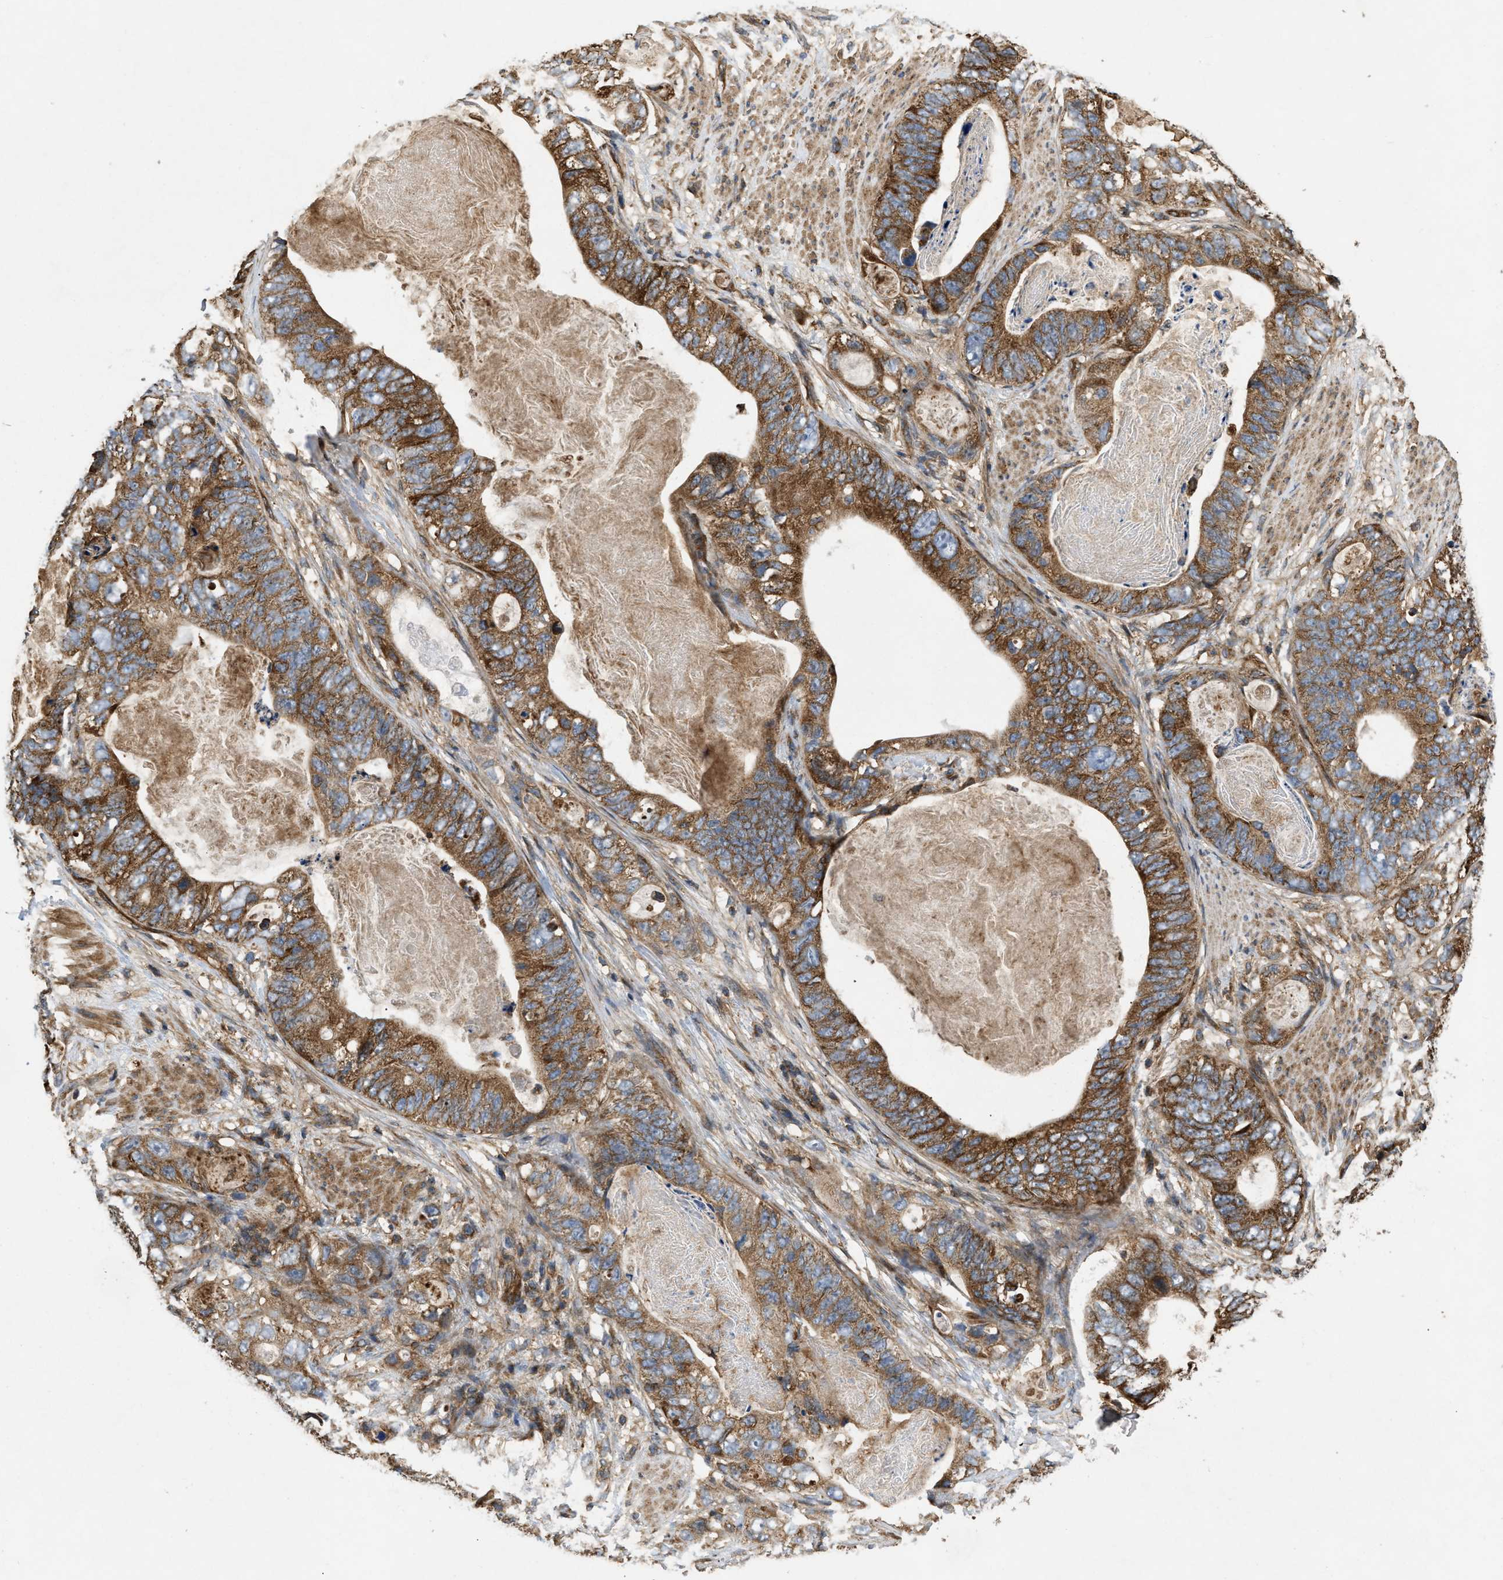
{"staining": {"intensity": "strong", "quantity": ">75%", "location": "cytoplasmic/membranous"}, "tissue": "stomach cancer", "cell_type": "Tumor cells", "image_type": "cancer", "snomed": [{"axis": "morphology", "description": "Adenocarcinoma, NOS"}, {"axis": "topography", "description": "Stomach"}], "caption": "Protein staining of stomach cancer (adenocarcinoma) tissue reveals strong cytoplasmic/membranous staining in approximately >75% of tumor cells. The staining is performed using DAB (3,3'-diaminobenzidine) brown chromogen to label protein expression. The nuclei are counter-stained blue using hematoxylin.", "gene": "GNB4", "patient": {"sex": "female", "age": 89}}